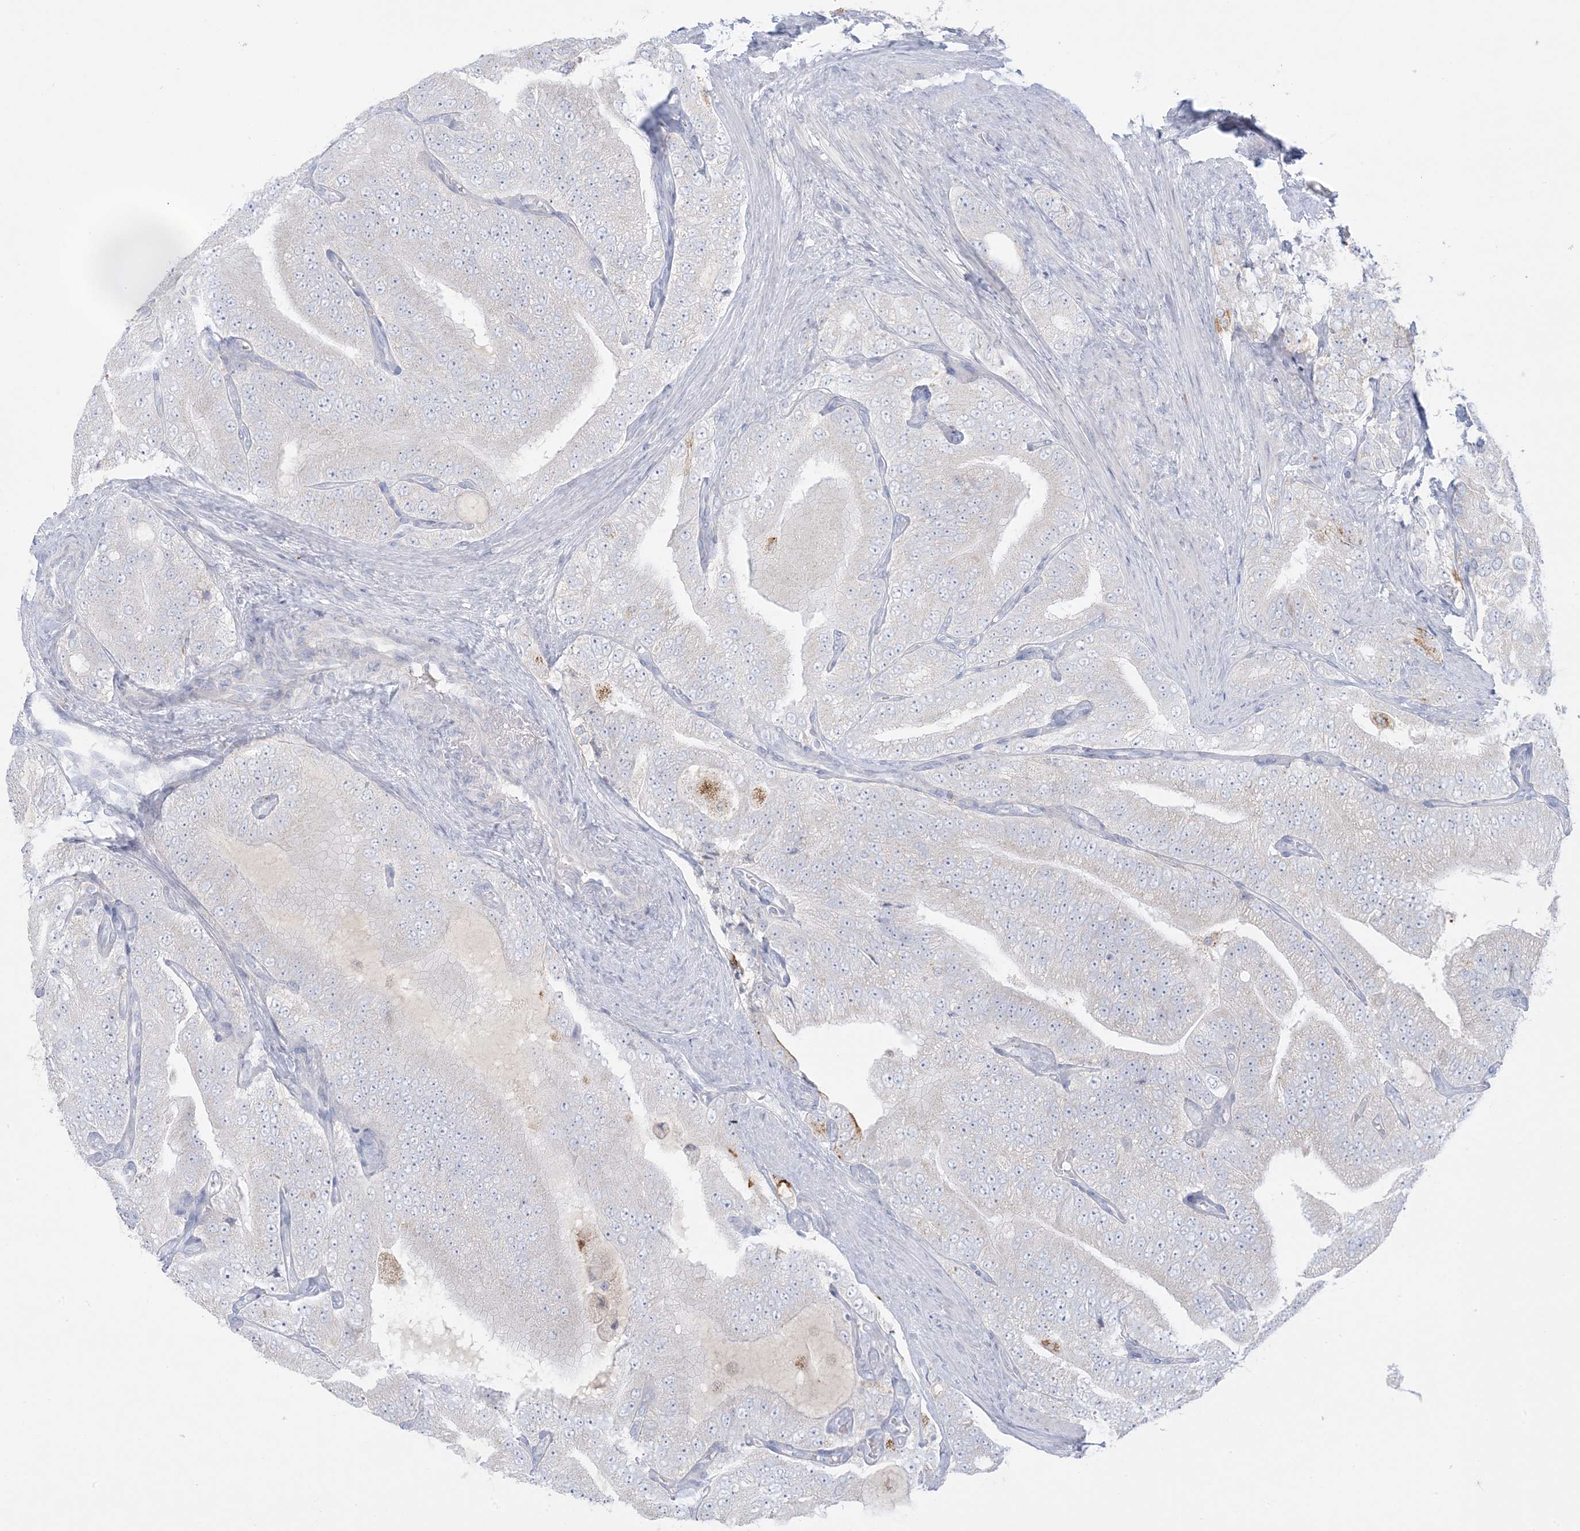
{"staining": {"intensity": "negative", "quantity": "none", "location": "none"}, "tissue": "prostate cancer", "cell_type": "Tumor cells", "image_type": "cancer", "snomed": [{"axis": "morphology", "description": "Adenocarcinoma, High grade"}, {"axis": "topography", "description": "Prostate"}], "caption": "Immunohistochemistry (IHC) micrograph of neoplastic tissue: prostate cancer stained with DAB (3,3'-diaminobenzidine) shows no significant protein staining in tumor cells.", "gene": "KCTD6", "patient": {"sex": "male", "age": 58}}